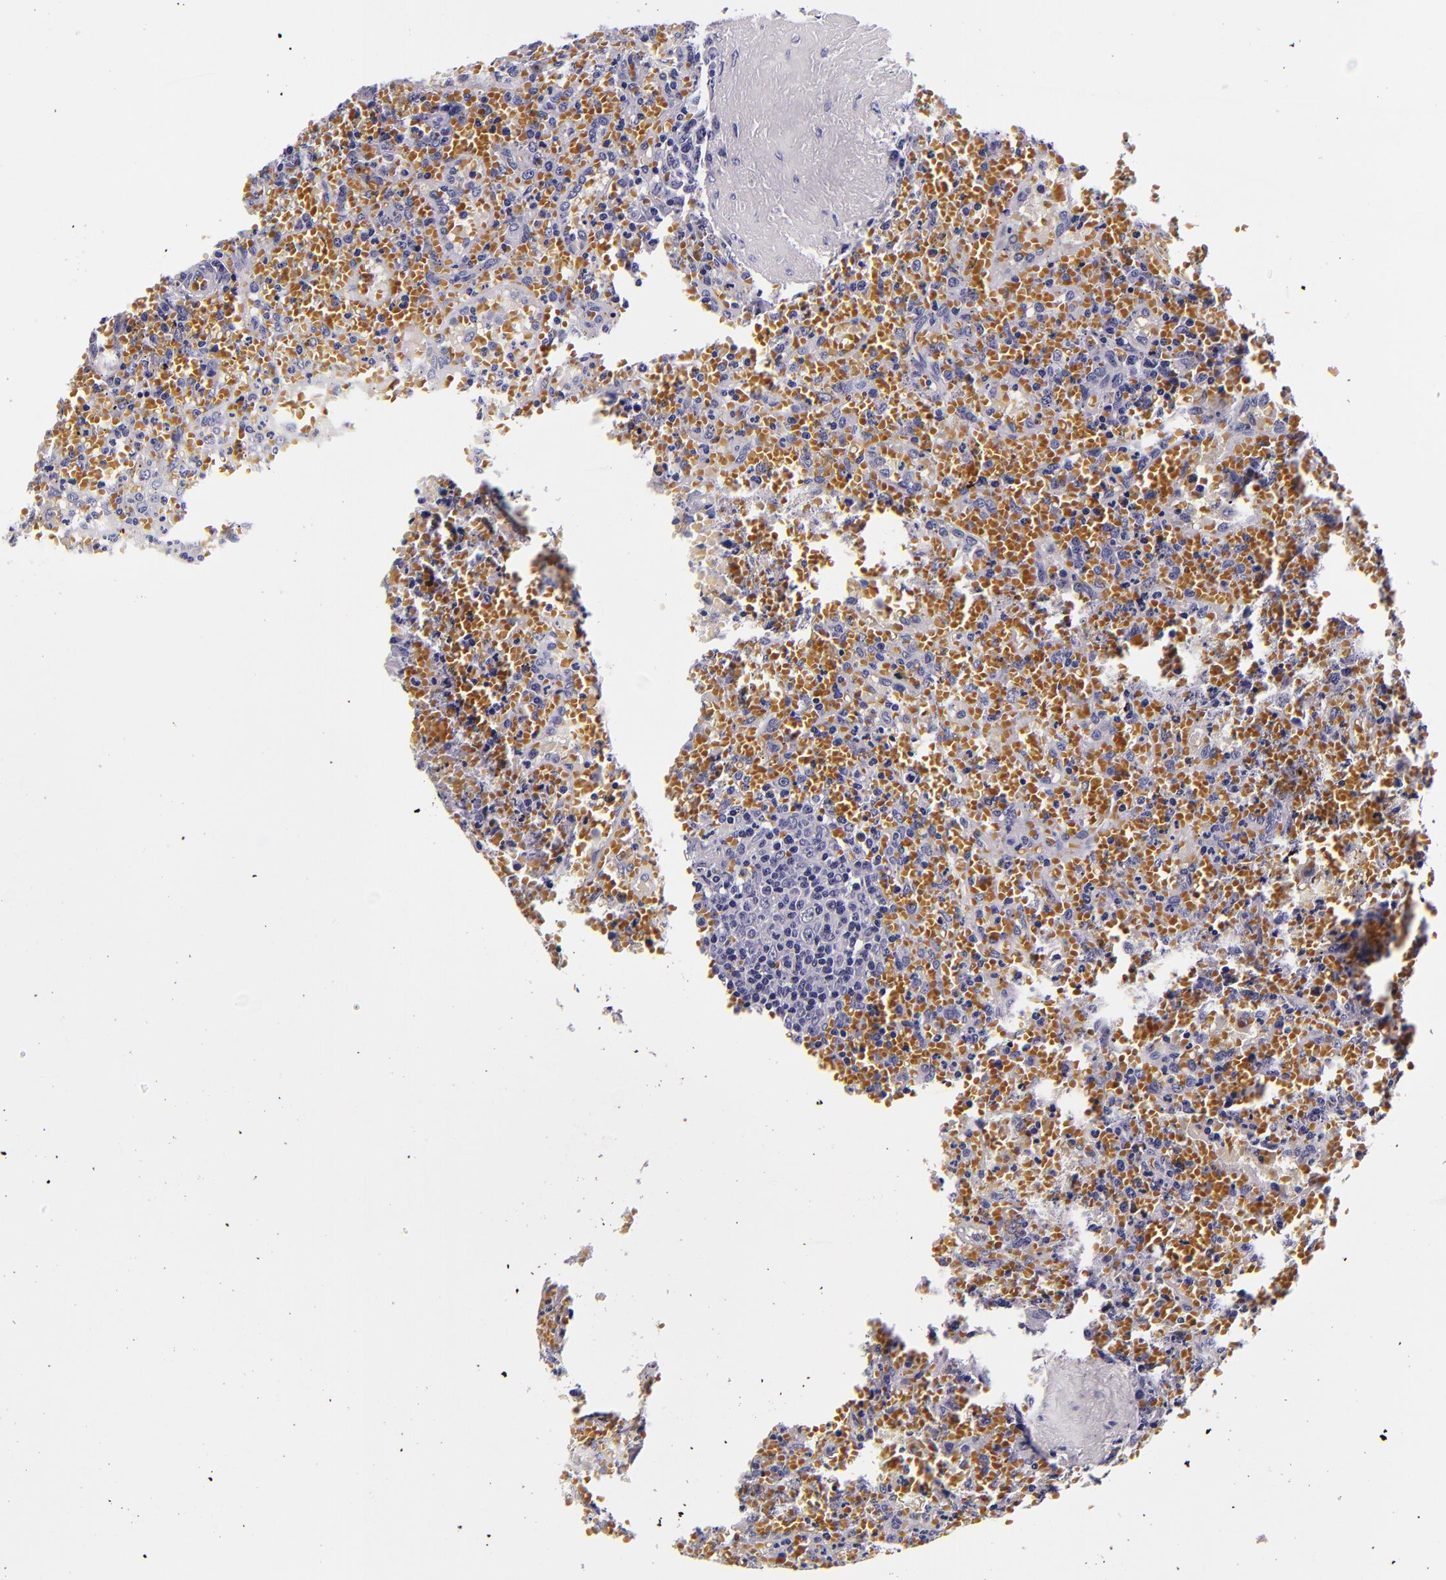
{"staining": {"intensity": "negative", "quantity": "none", "location": "none"}, "tissue": "lymphoma", "cell_type": "Tumor cells", "image_type": "cancer", "snomed": [{"axis": "morphology", "description": "Malignant lymphoma, non-Hodgkin's type, High grade"}, {"axis": "topography", "description": "Spleen"}, {"axis": "topography", "description": "Lymph node"}], "caption": "Immunohistochemical staining of high-grade malignant lymphoma, non-Hodgkin's type reveals no significant expression in tumor cells.", "gene": "FBN1", "patient": {"sex": "female", "age": 70}}